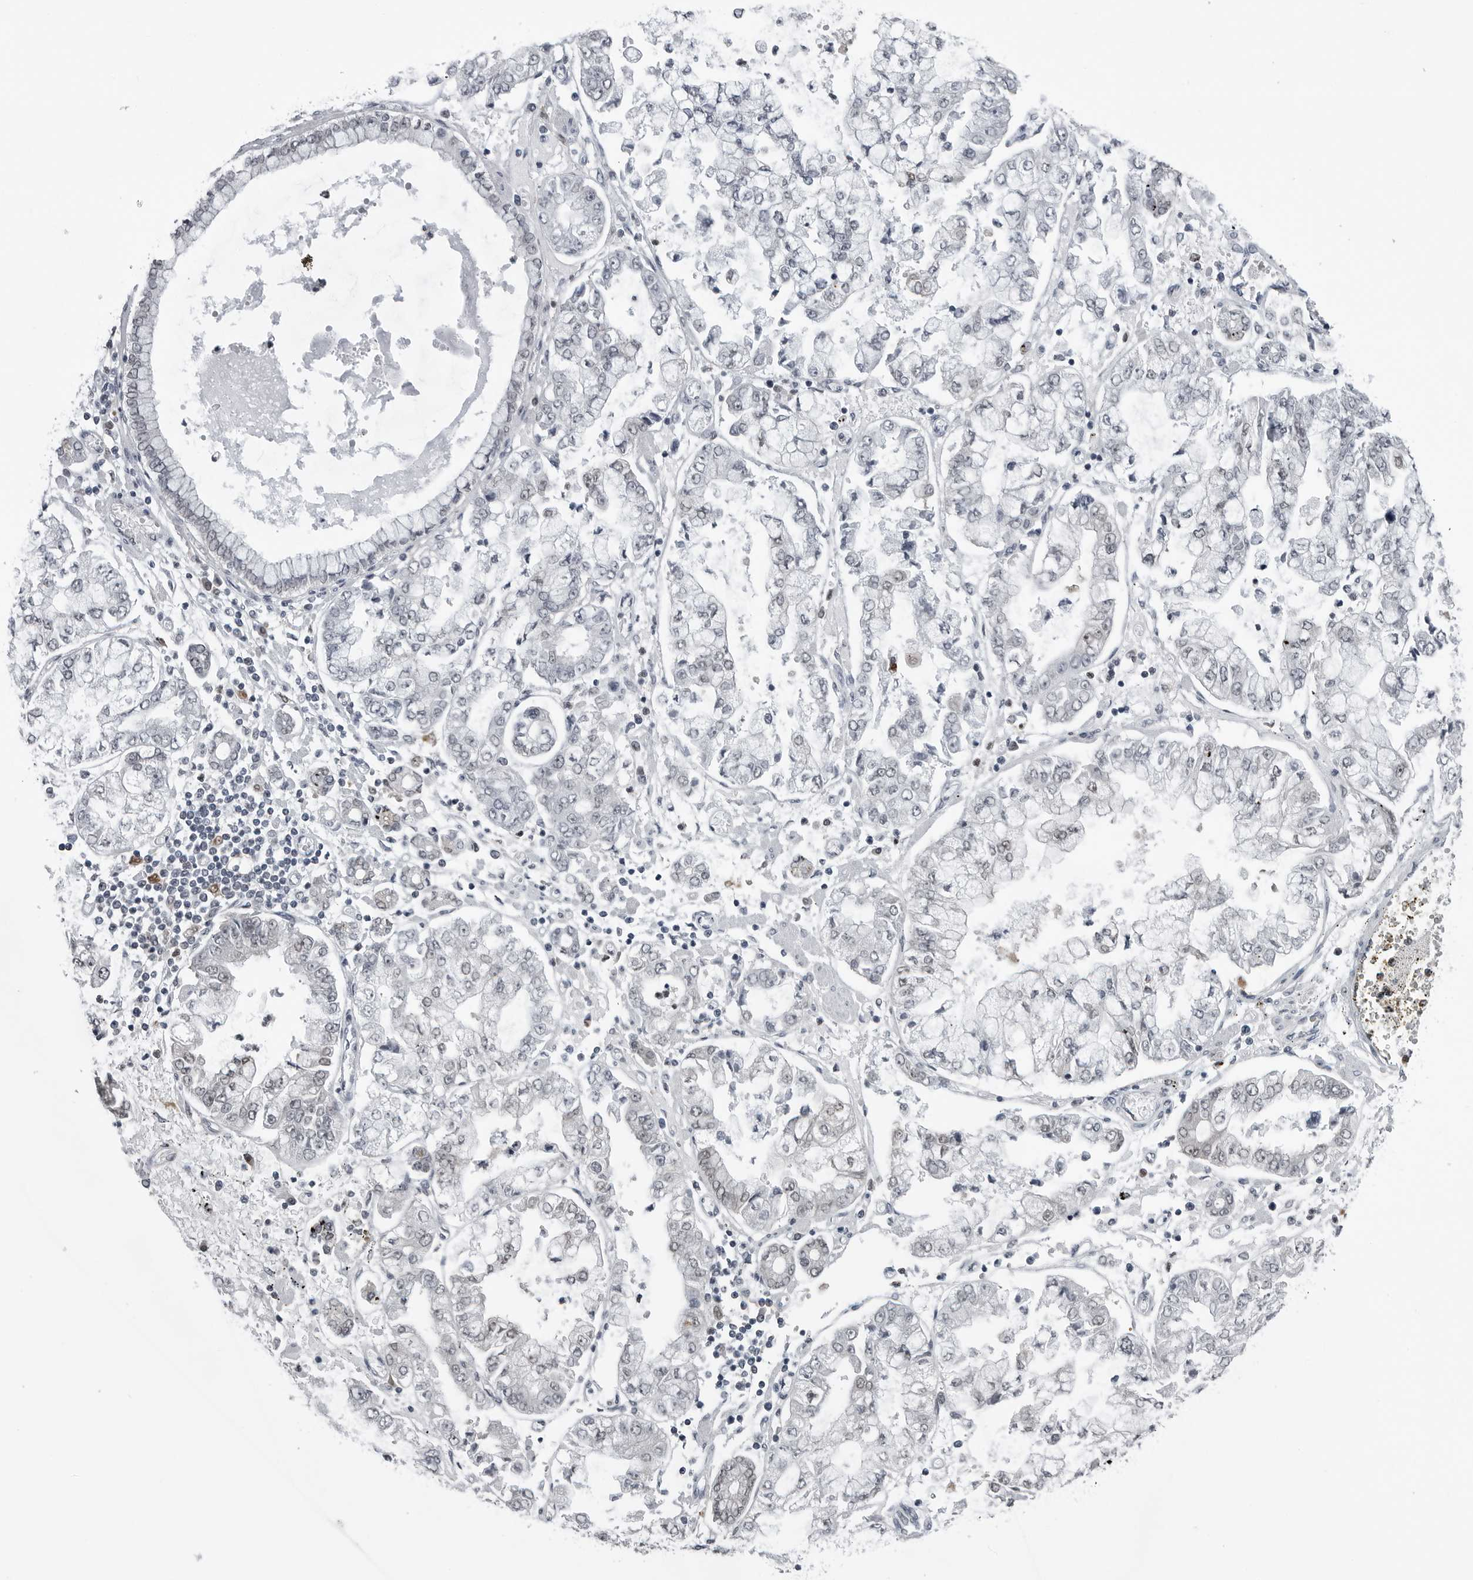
{"staining": {"intensity": "weak", "quantity": "<25%", "location": "nuclear"}, "tissue": "stomach cancer", "cell_type": "Tumor cells", "image_type": "cancer", "snomed": [{"axis": "morphology", "description": "Adenocarcinoma, NOS"}, {"axis": "topography", "description": "Stomach"}], "caption": "This is a photomicrograph of immunohistochemistry (IHC) staining of adenocarcinoma (stomach), which shows no expression in tumor cells.", "gene": "AKR1A1", "patient": {"sex": "male", "age": 76}}